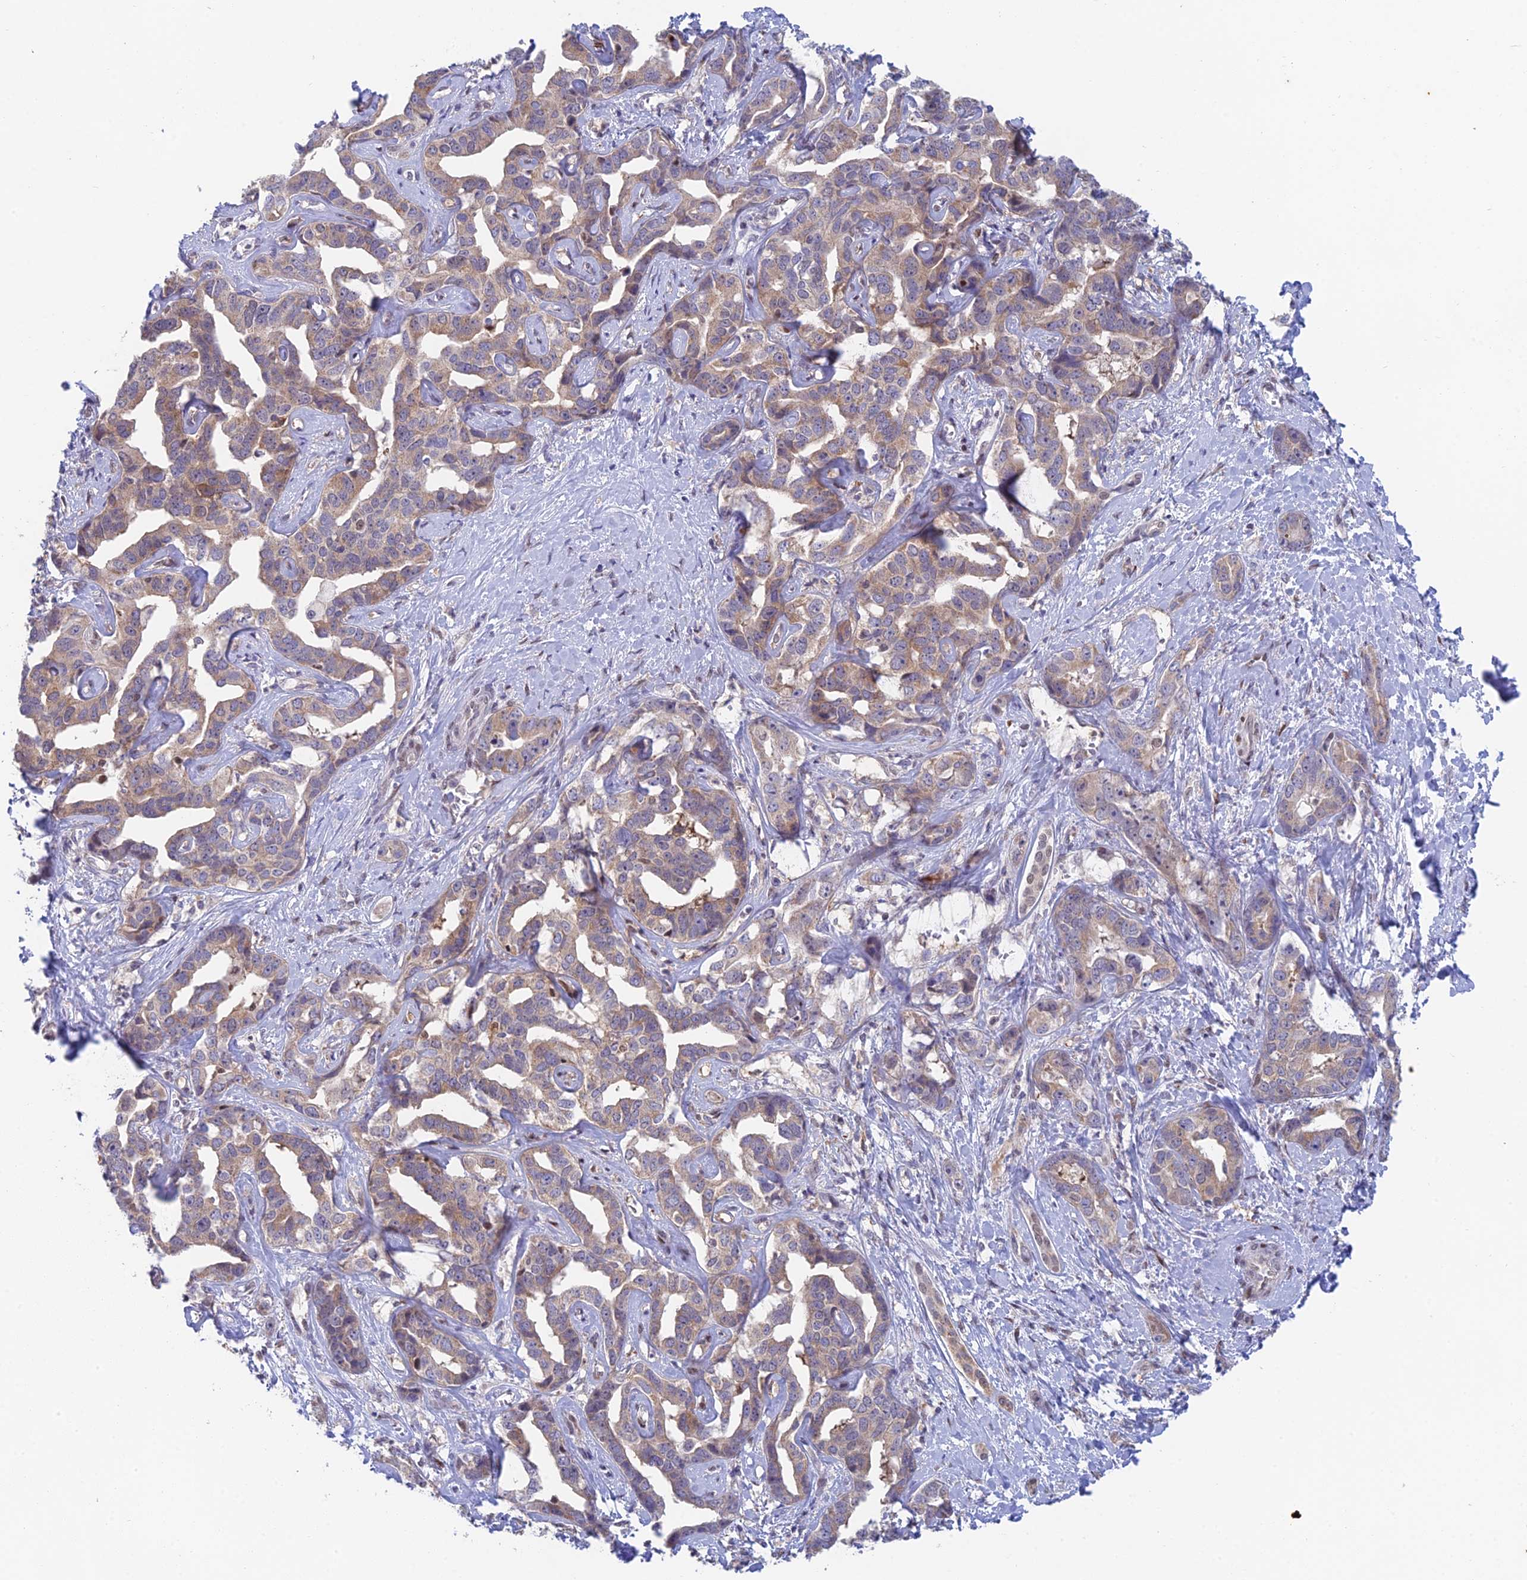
{"staining": {"intensity": "weak", "quantity": ">75%", "location": "cytoplasmic/membranous"}, "tissue": "liver cancer", "cell_type": "Tumor cells", "image_type": "cancer", "snomed": [{"axis": "morphology", "description": "Cholangiocarcinoma"}, {"axis": "topography", "description": "Liver"}], "caption": "Liver cancer tissue reveals weak cytoplasmic/membranous expression in approximately >75% of tumor cells, visualized by immunohistochemistry. (Stains: DAB (3,3'-diaminobenzidine) in brown, nuclei in blue, Microscopy: brightfield microscopy at high magnification).", "gene": "MRPL17", "patient": {"sex": "male", "age": 59}}